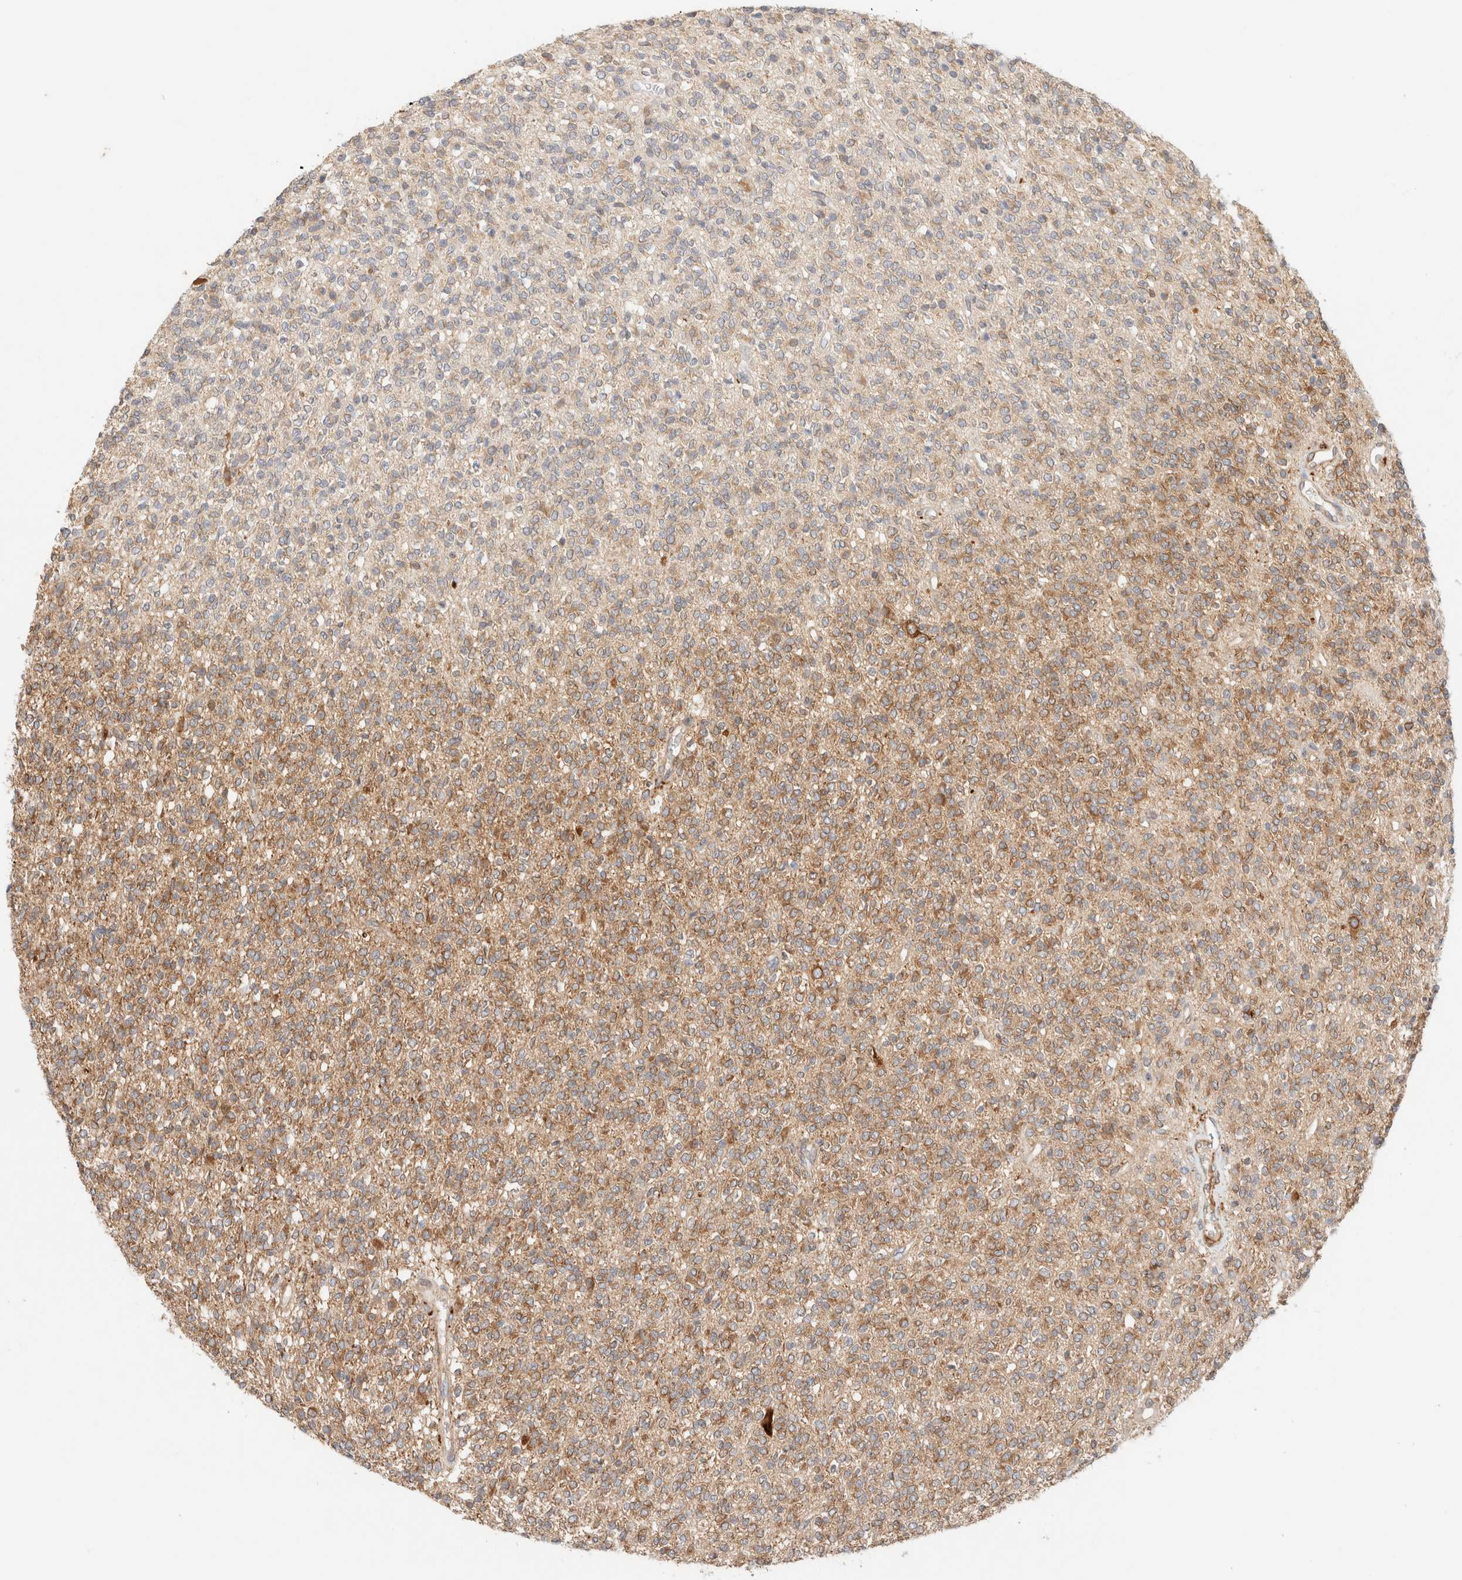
{"staining": {"intensity": "moderate", "quantity": ">75%", "location": "cytoplasmic/membranous"}, "tissue": "glioma", "cell_type": "Tumor cells", "image_type": "cancer", "snomed": [{"axis": "morphology", "description": "Glioma, malignant, High grade"}, {"axis": "topography", "description": "Brain"}], "caption": "Immunohistochemistry (IHC) image of glioma stained for a protein (brown), which displays medium levels of moderate cytoplasmic/membranous positivity in approximately >75% of tumor cells.", "gene": "RRP15", "patient": {"sex": "male", "age": 34}}